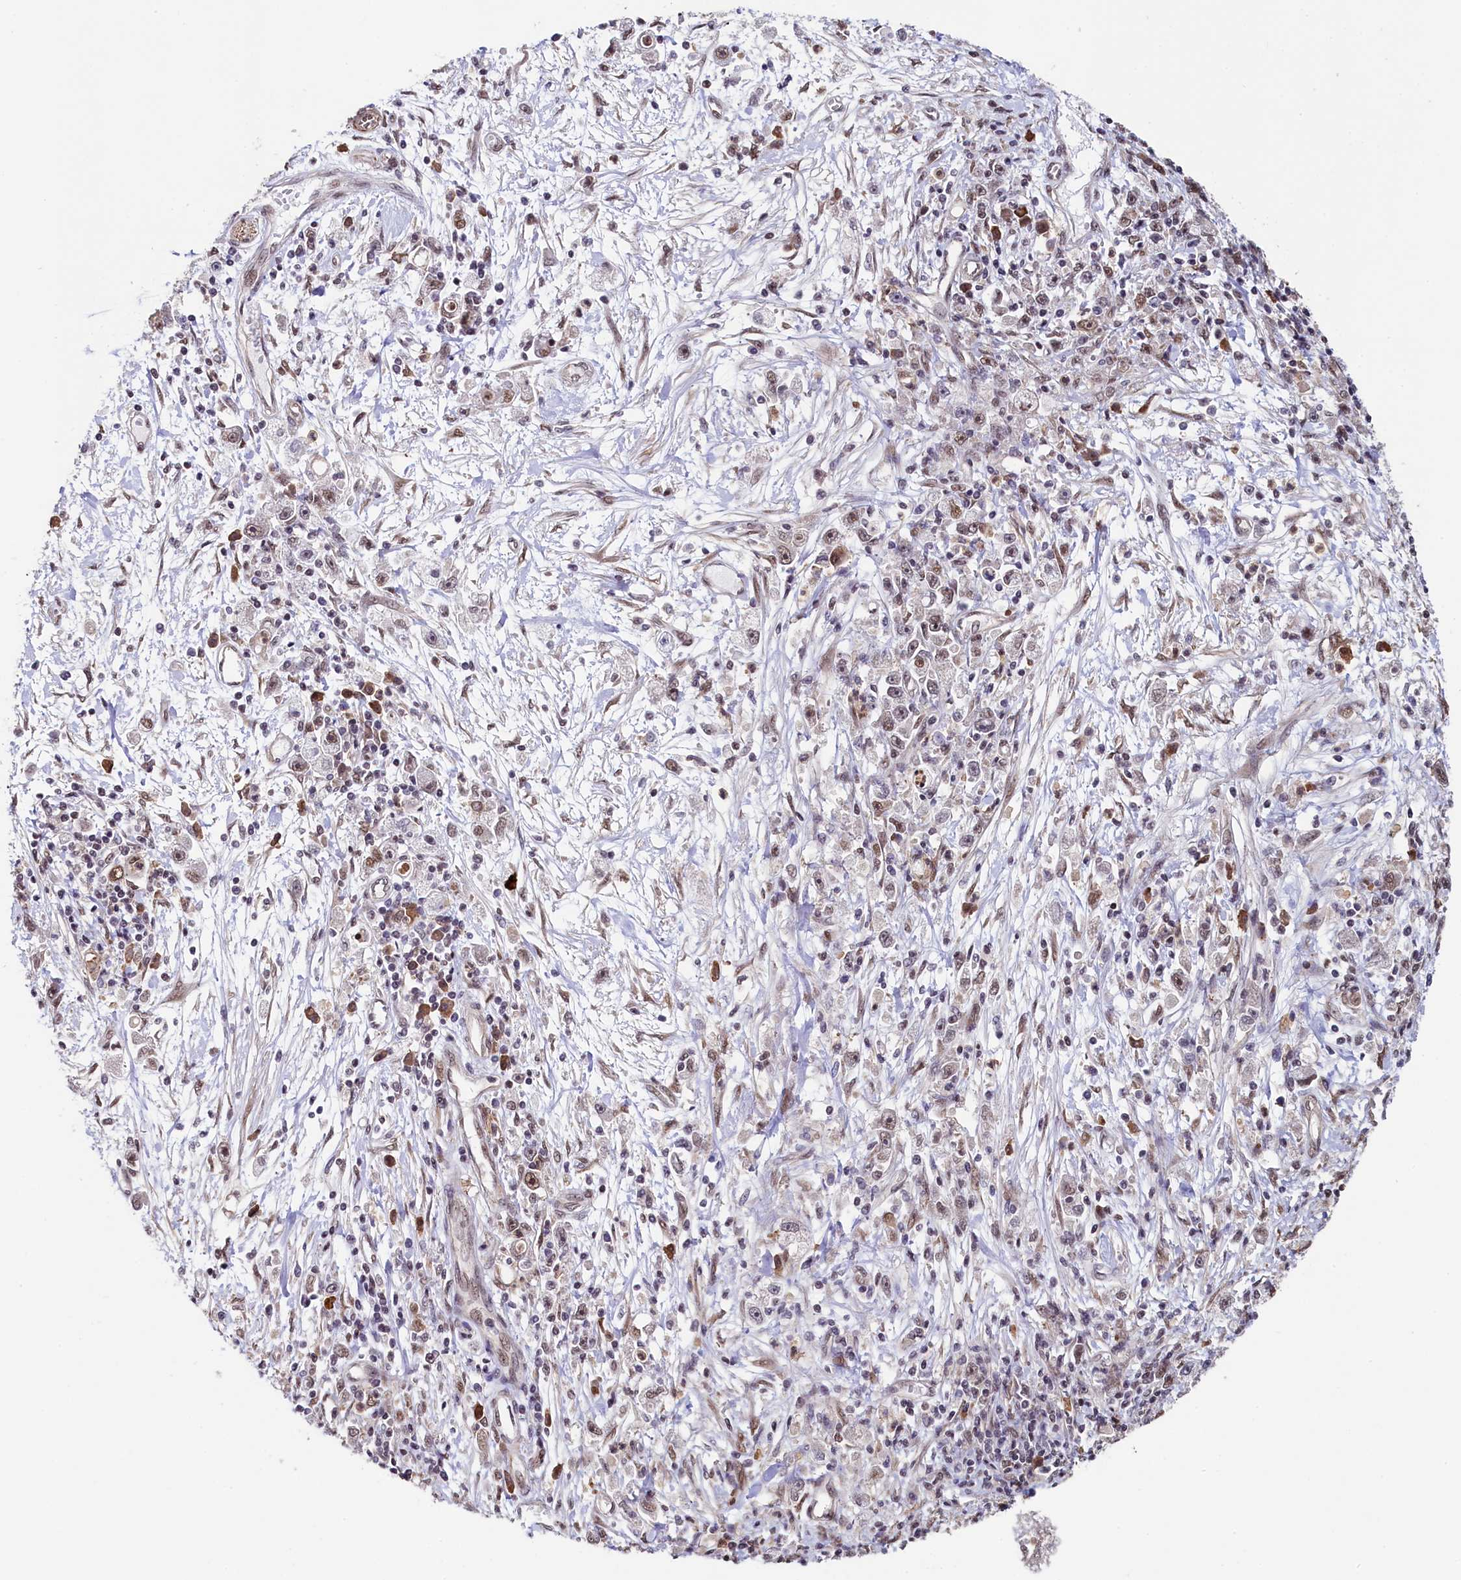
{"staining": {"intensity": "weak", "quantity": "25%-75%", "location": "nuclear"}, "tissue": "stomach cancer", "cell_type": "Tumor cells", "image_type": "cancer", "snomed": [{"axis": "morphology", "description": "Adenocarcinoma, NOS"}, {"axis": "topography", "description": "Stomach"}], "caption": "There is low levels of weak nuclear expression in tumor cells of stomach adenocarcinoma, as demonstrated by immunohistochemical staining (brown color).", "gene": "LEO1", "patient": {"sex": "female", "age": 59}}